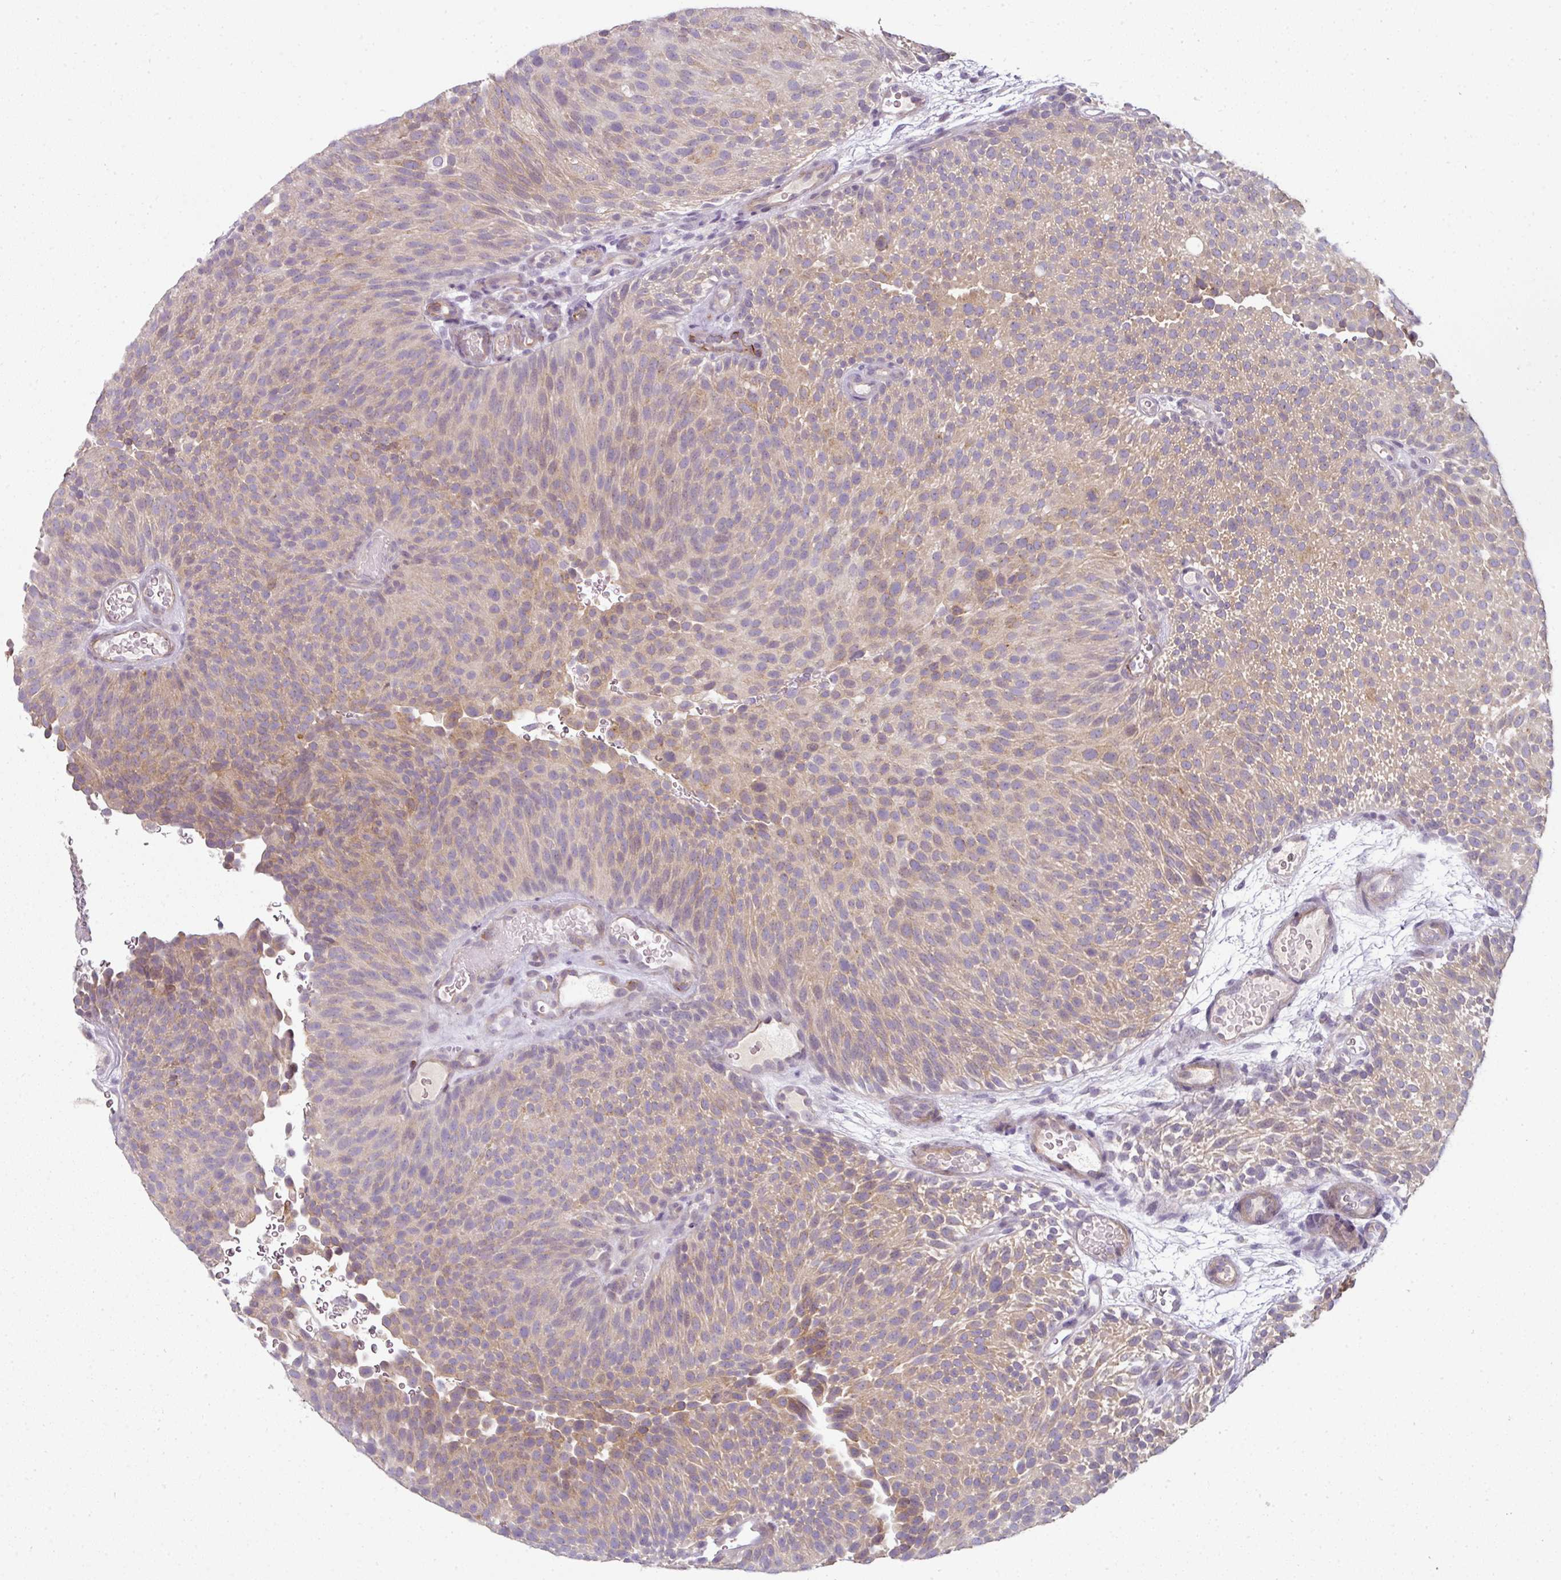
{"staining": {"intensity": "weak", "quantity": ">75%", "location": "cytoplasmic/membranous"}, "tissue": "urothelial cancer", "cell_type": "Tumor cells", "image_type": "cancer", "snomed": [{"axis": "morphology", "description": "Urothelial carcinoma, Low grade"}, {"axis": "topography", "description": "Urinary bladder"}], "caption": "Brown immunohistochemical staining in human urothelial carcinoma (low-grade) exhibits weak cytoplasmic/membranous expression in about >75% of tumor cells. (brown staining indicates protein expression, while blue staining denotes nuclei).", "gene": "FHAD1", "patient": {"sex": "male", "age": 78}}